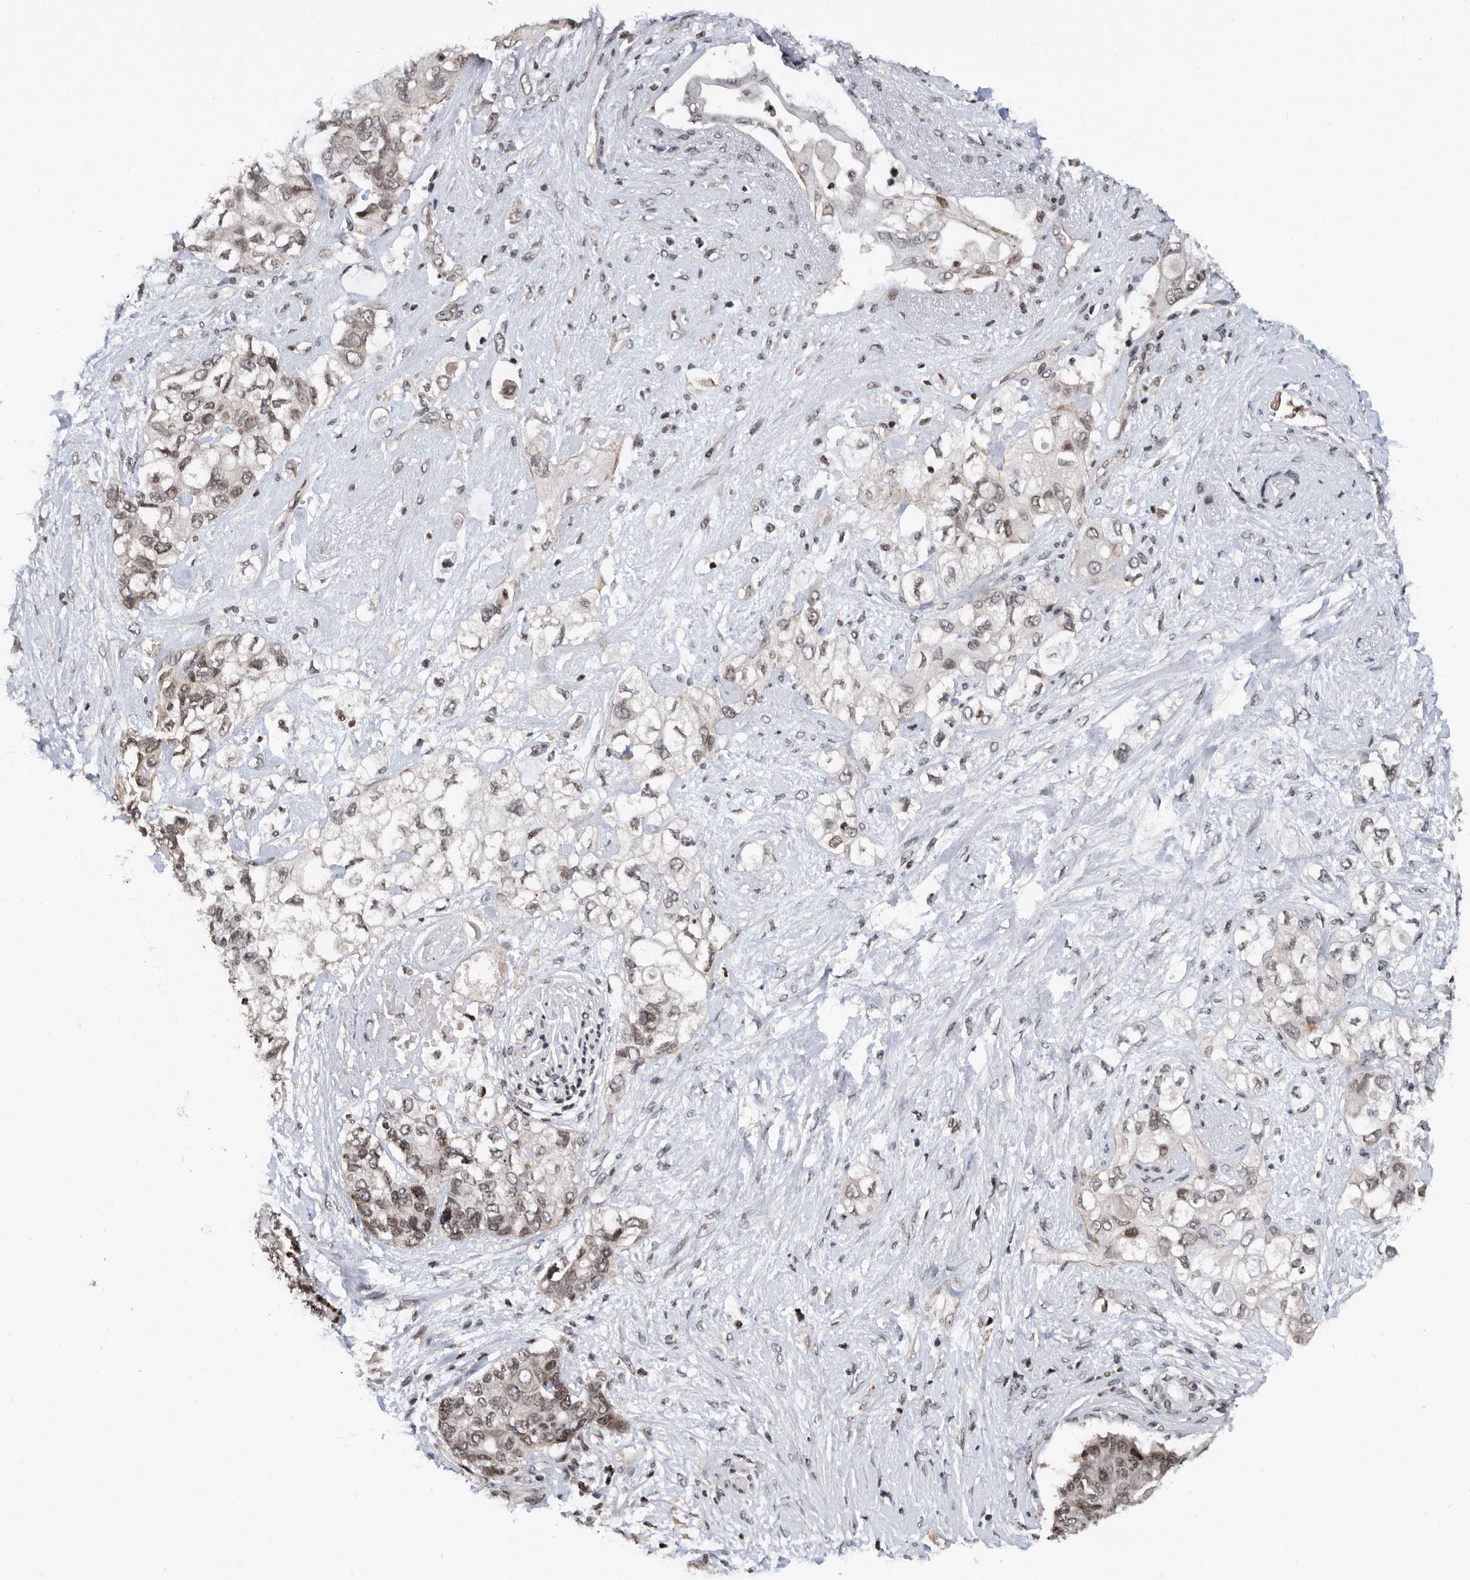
{"staining": {"intensity": "weak", "quantity": "25%-75%", "location": "nuclear"}, "tissue": "pancreatic cancer", "cell_type": "Tumor cells", "image_type": "cancer", "snomed": [{"axis": "morphology", "description": "Adenocarcinoma, NOS"}, {"axis": "topography", "description": "Pancreas"}], "caption": "A high-resolution micrograph shows immunohistochemistry staining of adenocarcinoma (pancreatic), which reveals weak nuclear expression in approximately 25%-75% of tumor cells.", "gene": "SNRNP48", "patient": {"sex": "female", "age": 56}}